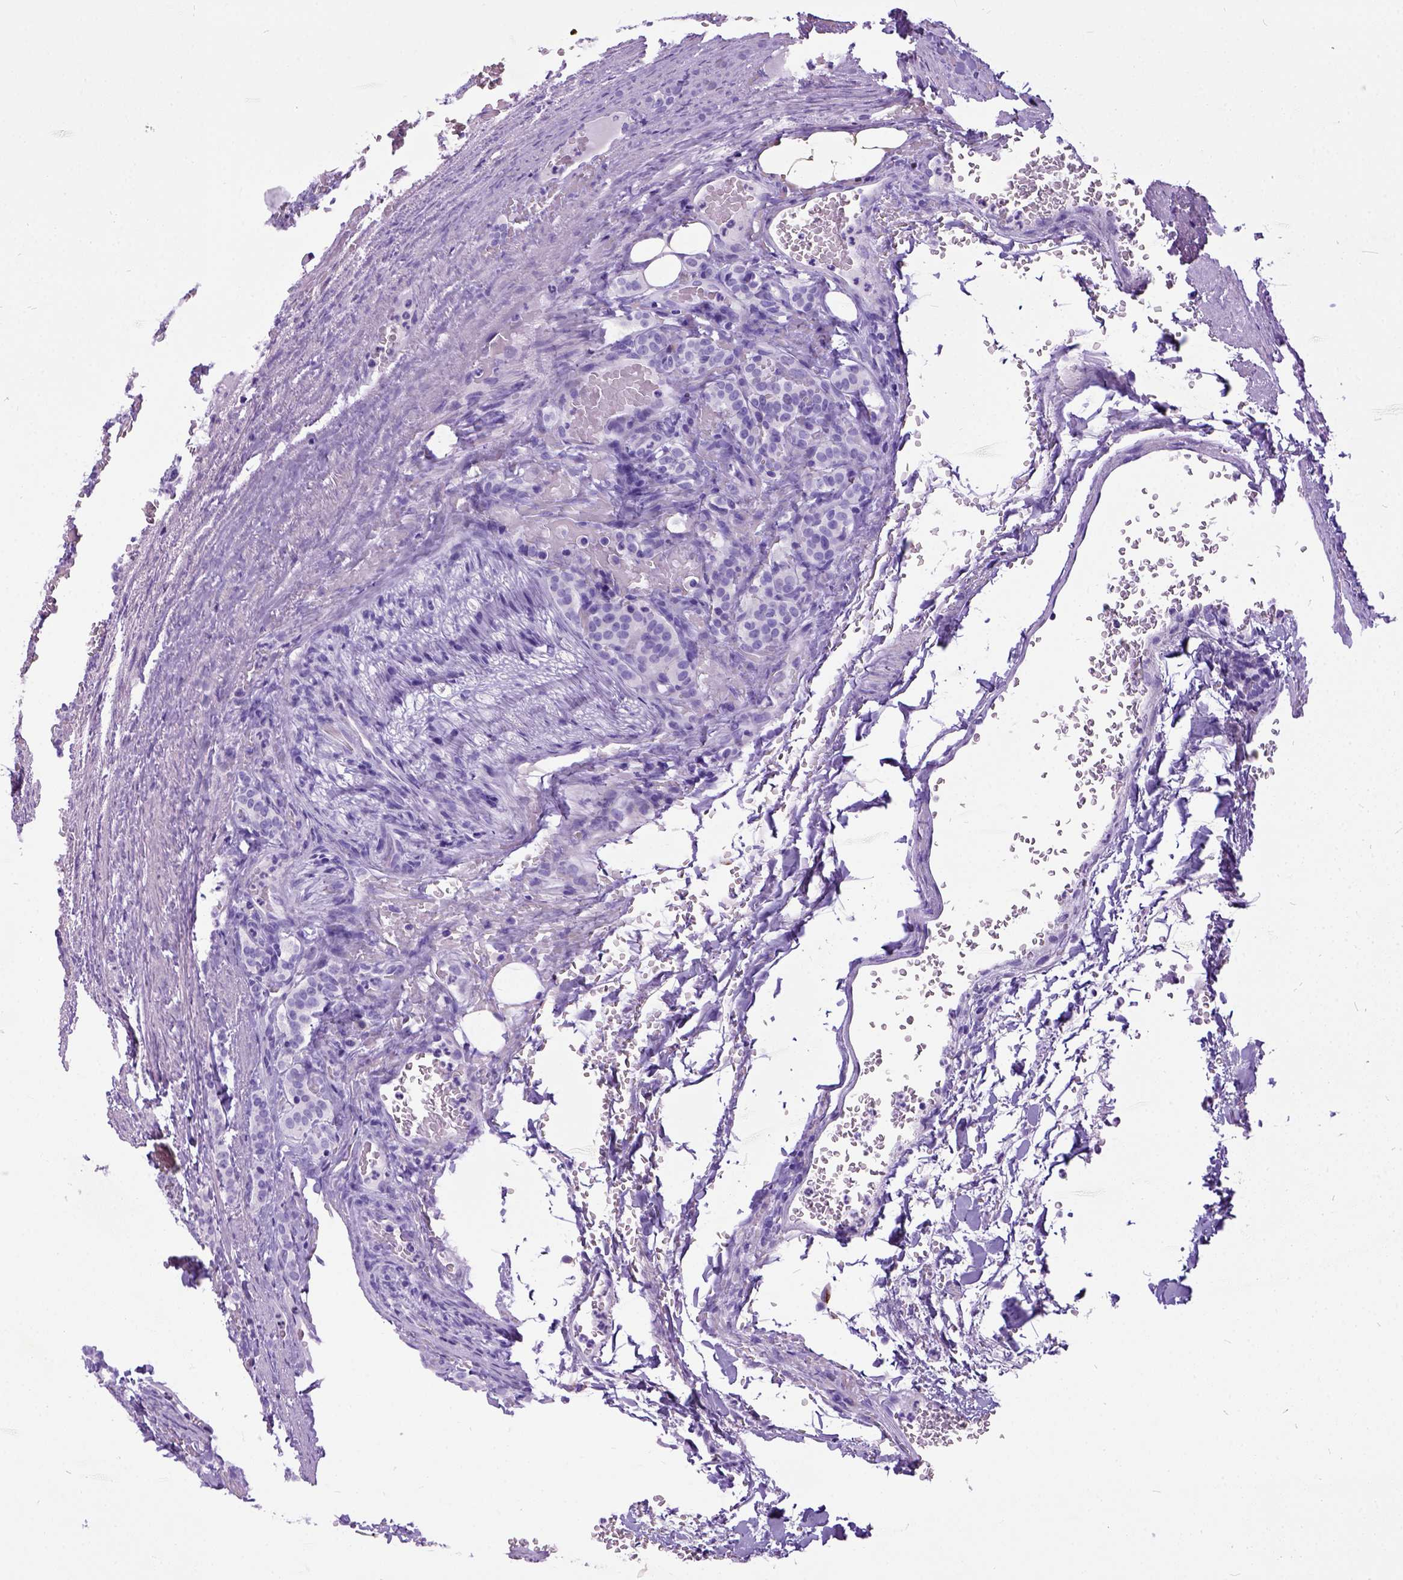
{"staining": {"intensity": "negative", "quantity": "none", "location": "none"}, "tissue": "carcinoid", "cell_type": "Tumor cells", "image_type": "cancer", "snomed": [{"axis": "morphology", "description": "Carcinoid, malignant, NOS"}, {"axis": "topography", "description": "Lung"}], "caption": "Micrograph shows no protein expression in tumor cells of malignant carcinoid tissue.", "gene": "IGF2", "patient": {"sex": "female", "age": 46}}